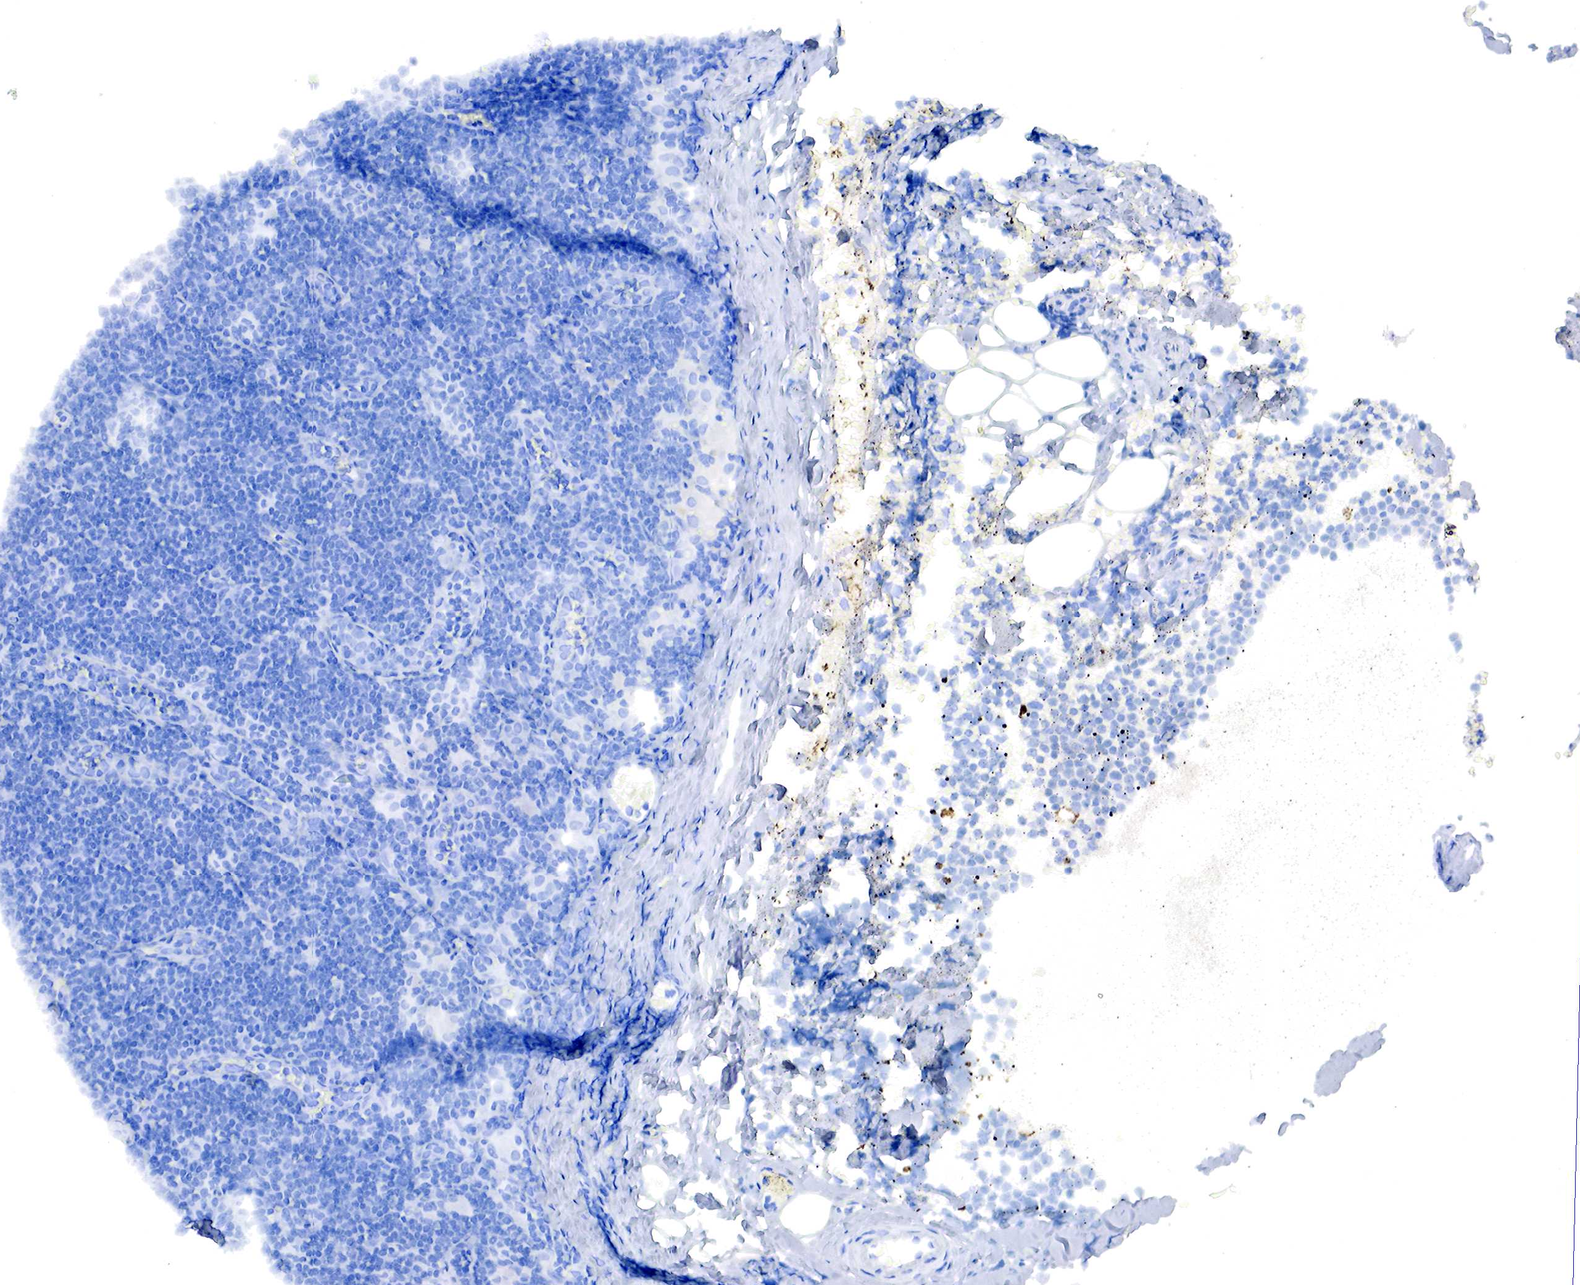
{"staining": {"intensity": "negative", "quantity": "none", "location": "none"}, "tissue": "lymphoma", "cell_type": "Tumor cells", "image_type": "cancer", "snomed": [{"axis": "morphology", "description": "Malignant lymphoma, non-Hodgkin's type, Low grade"}, {"axis": "topography", "description": "Lymph node"}], "caption": "Micrograph shows no significant protein staining in tumor cells of lymphoma.", "gene": "RDX", "patient": {"sex": "male", "age": 57}}